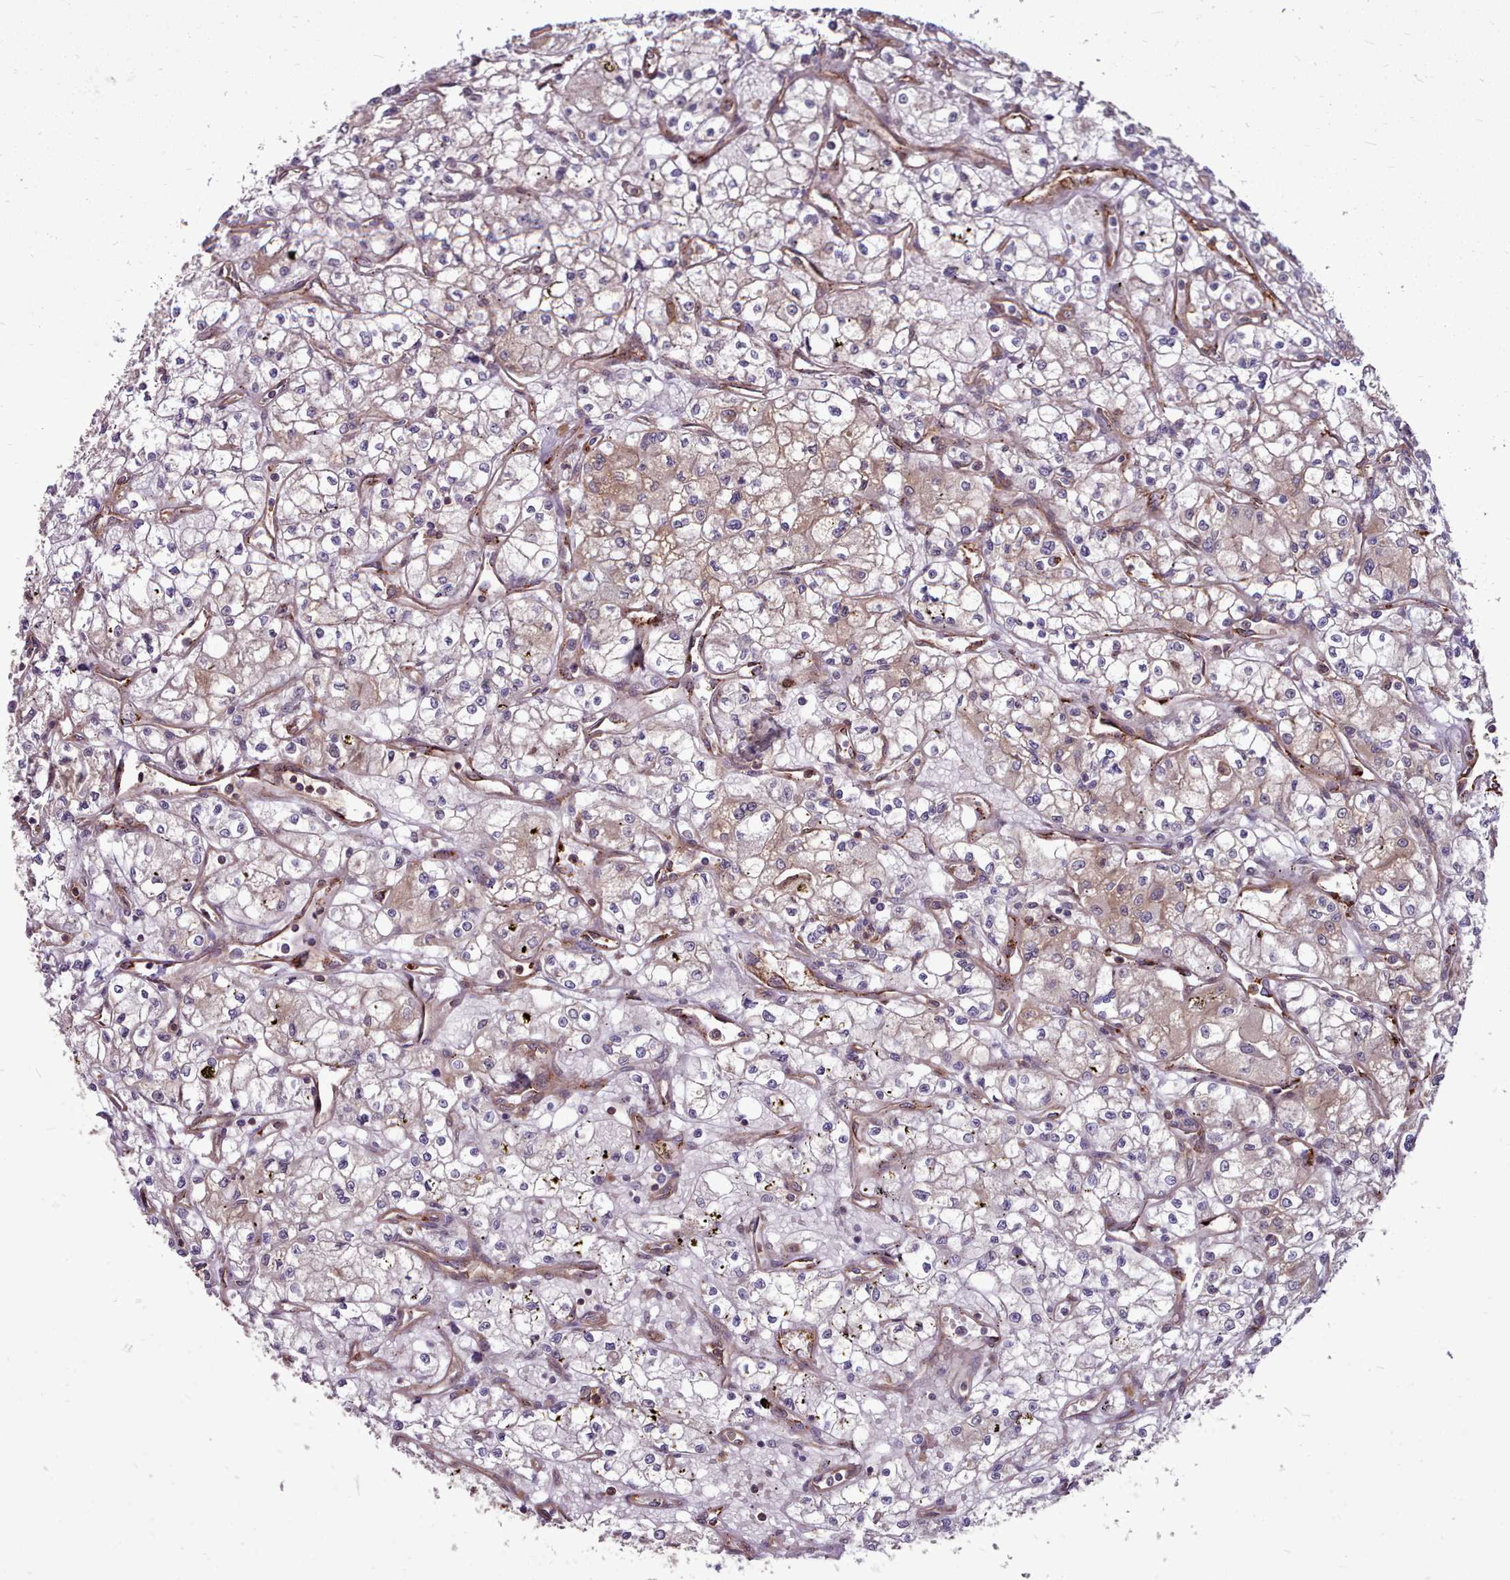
{"staining": {"intensity": "weak", "quantity": "<25%", "location": "cytoplasmic/membranous"}, "tissue": "renal cancer", "cell_type": "Tumor cells", "image_type": "cancer", "snomed": [{"axis": "morphology", "description": "Adenocarcinoma, NOS"}, {"axis": "topography", "description": "Kidney"}], "caption": "The photomicrograph demonstrates no staining of tumor cells in adenocarcinoma (renal).", "gene": "STUB1", "patient": {"sex": "male", "age": 59}}